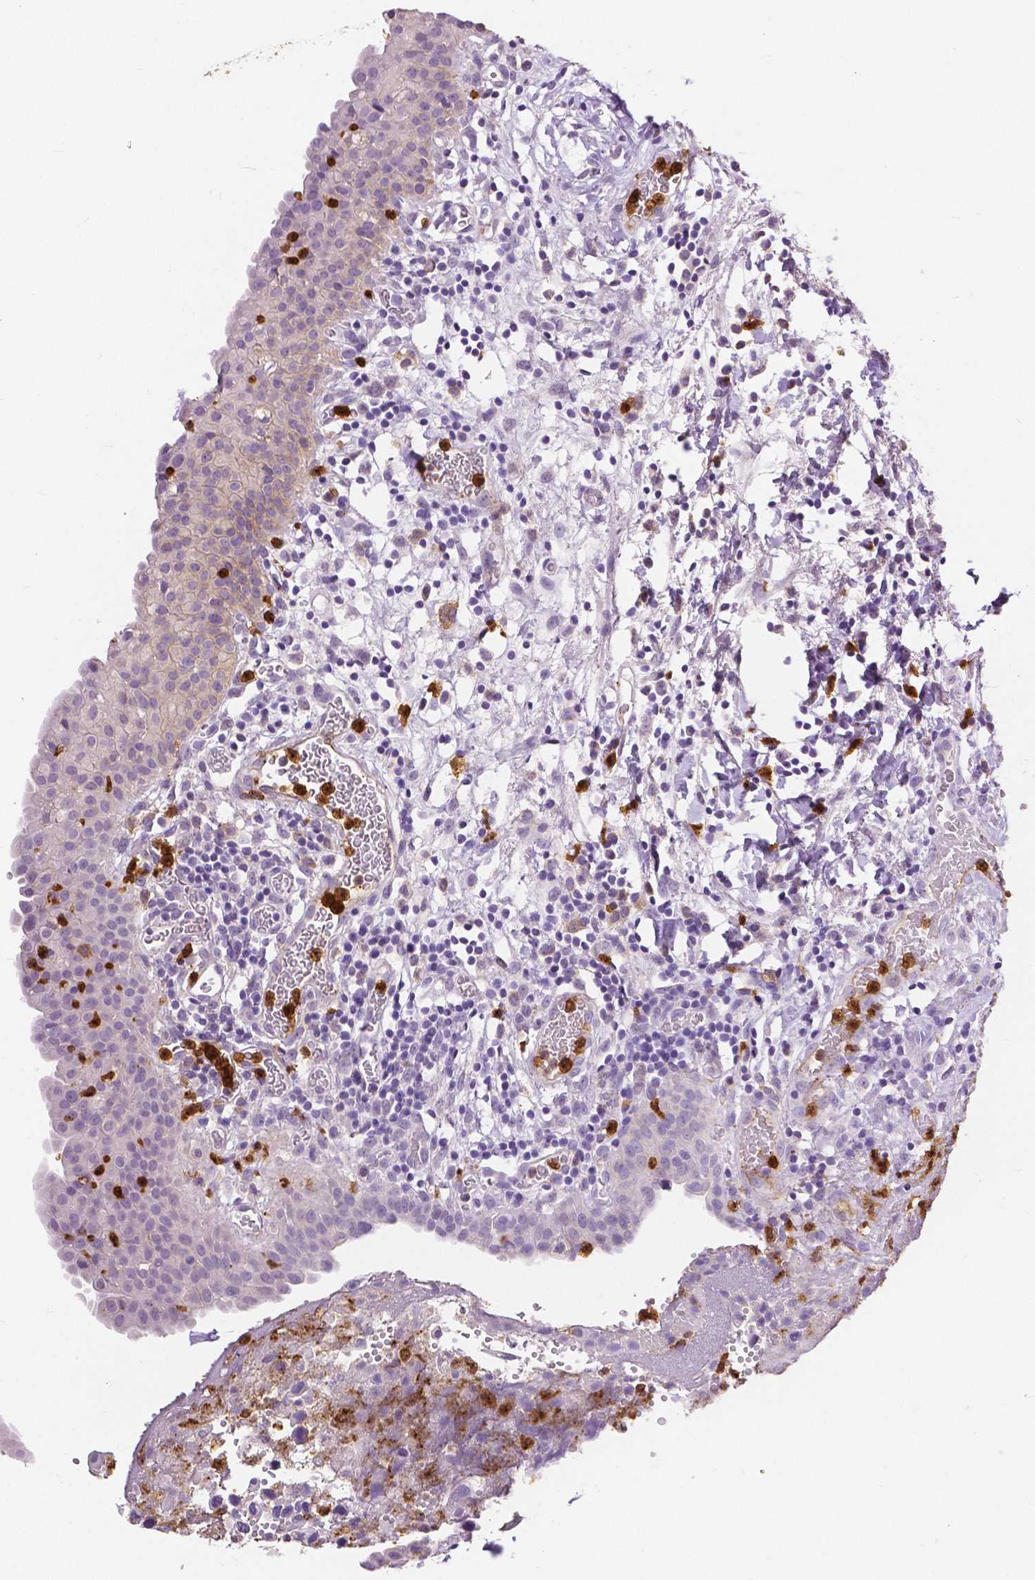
{"staining": {"intensity": "negative", "quantity": "none", "location": "none"}, "tissue": "urinary bladder", "cell_type": "Urothelial cells", "image_type": "normal", "snomed": [{"axis": "morphology", "description": "Normal tissue, NOS"}, {"axis": "morphology", "description": "Inflammation, NOS"}, {"axis": "topography", "description": "Urinary bladder"}], "caption": "Urothelial cells show no significant protein staining in normal urinary bladder. Brightfield microscopy of IHC stained with DAB (3,3'-diaminobenzidine) (brown) and hematoxylin (blue), captured at high magnification.", "gene": "CXCR2", "patient": {"sex": "male", "age": 57}}